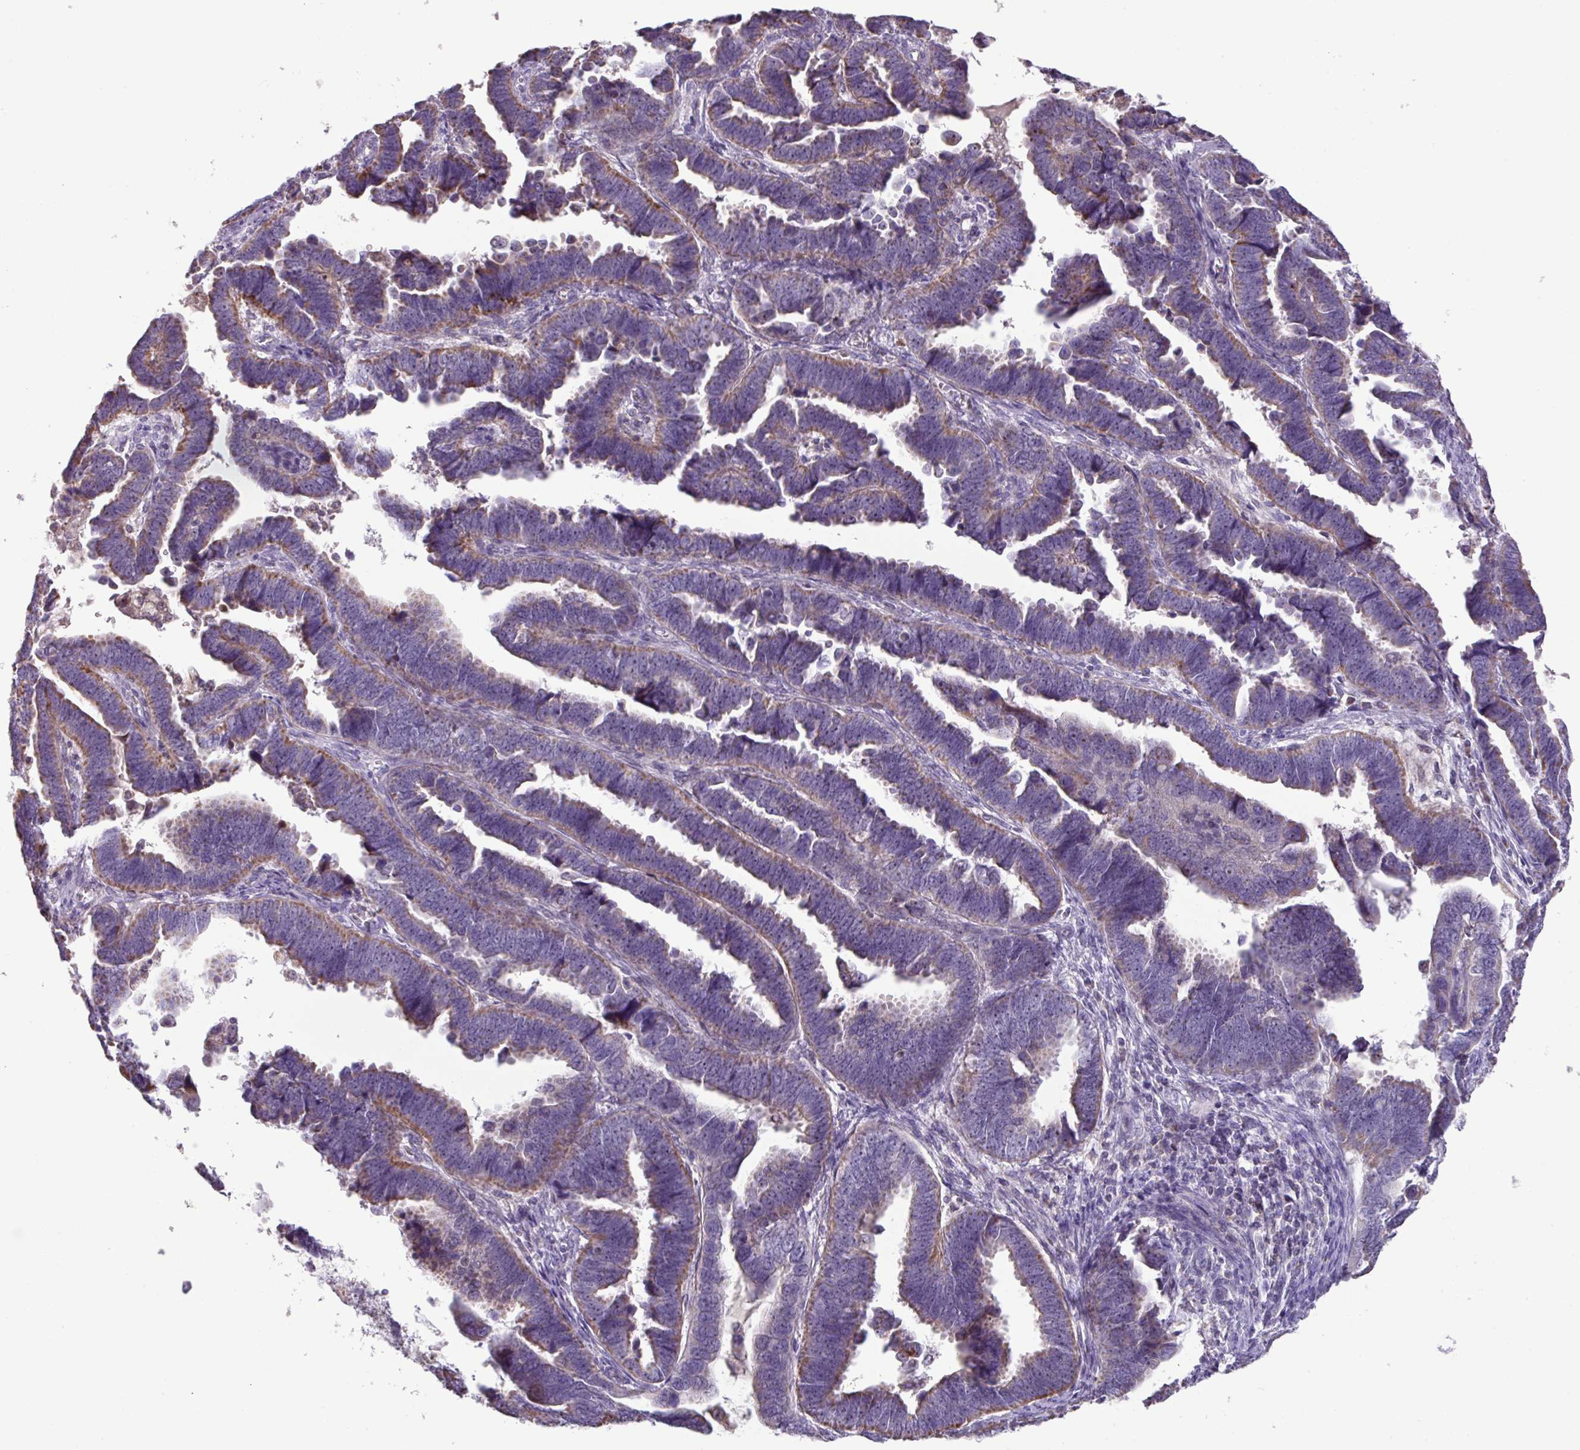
{"staining": {"intensity": "moderate", "quantity": "25%-75%", "location": "cytoplasmic/membranous"}, "tissue": "endometrial cancer", "cell_type": "Tumor cells", "image_type": "cancer", "snomed": [{"axis": "morphology", "description": "Adenocarcinoma, NOS"}, {"axis": "topography", "description": "Endometrium"}], "caption": "This histopathology image demonstrates endometrial adenocarcinoma stained with immunohistochemistry to label a protein in brown. The cytoplasmic/membranous of tumor cells show moderate positivity for the protein. Nuclei are counter-stained blue.", "gene": "MT-ND4", "patient": {"sex": "female", "age": 75}}